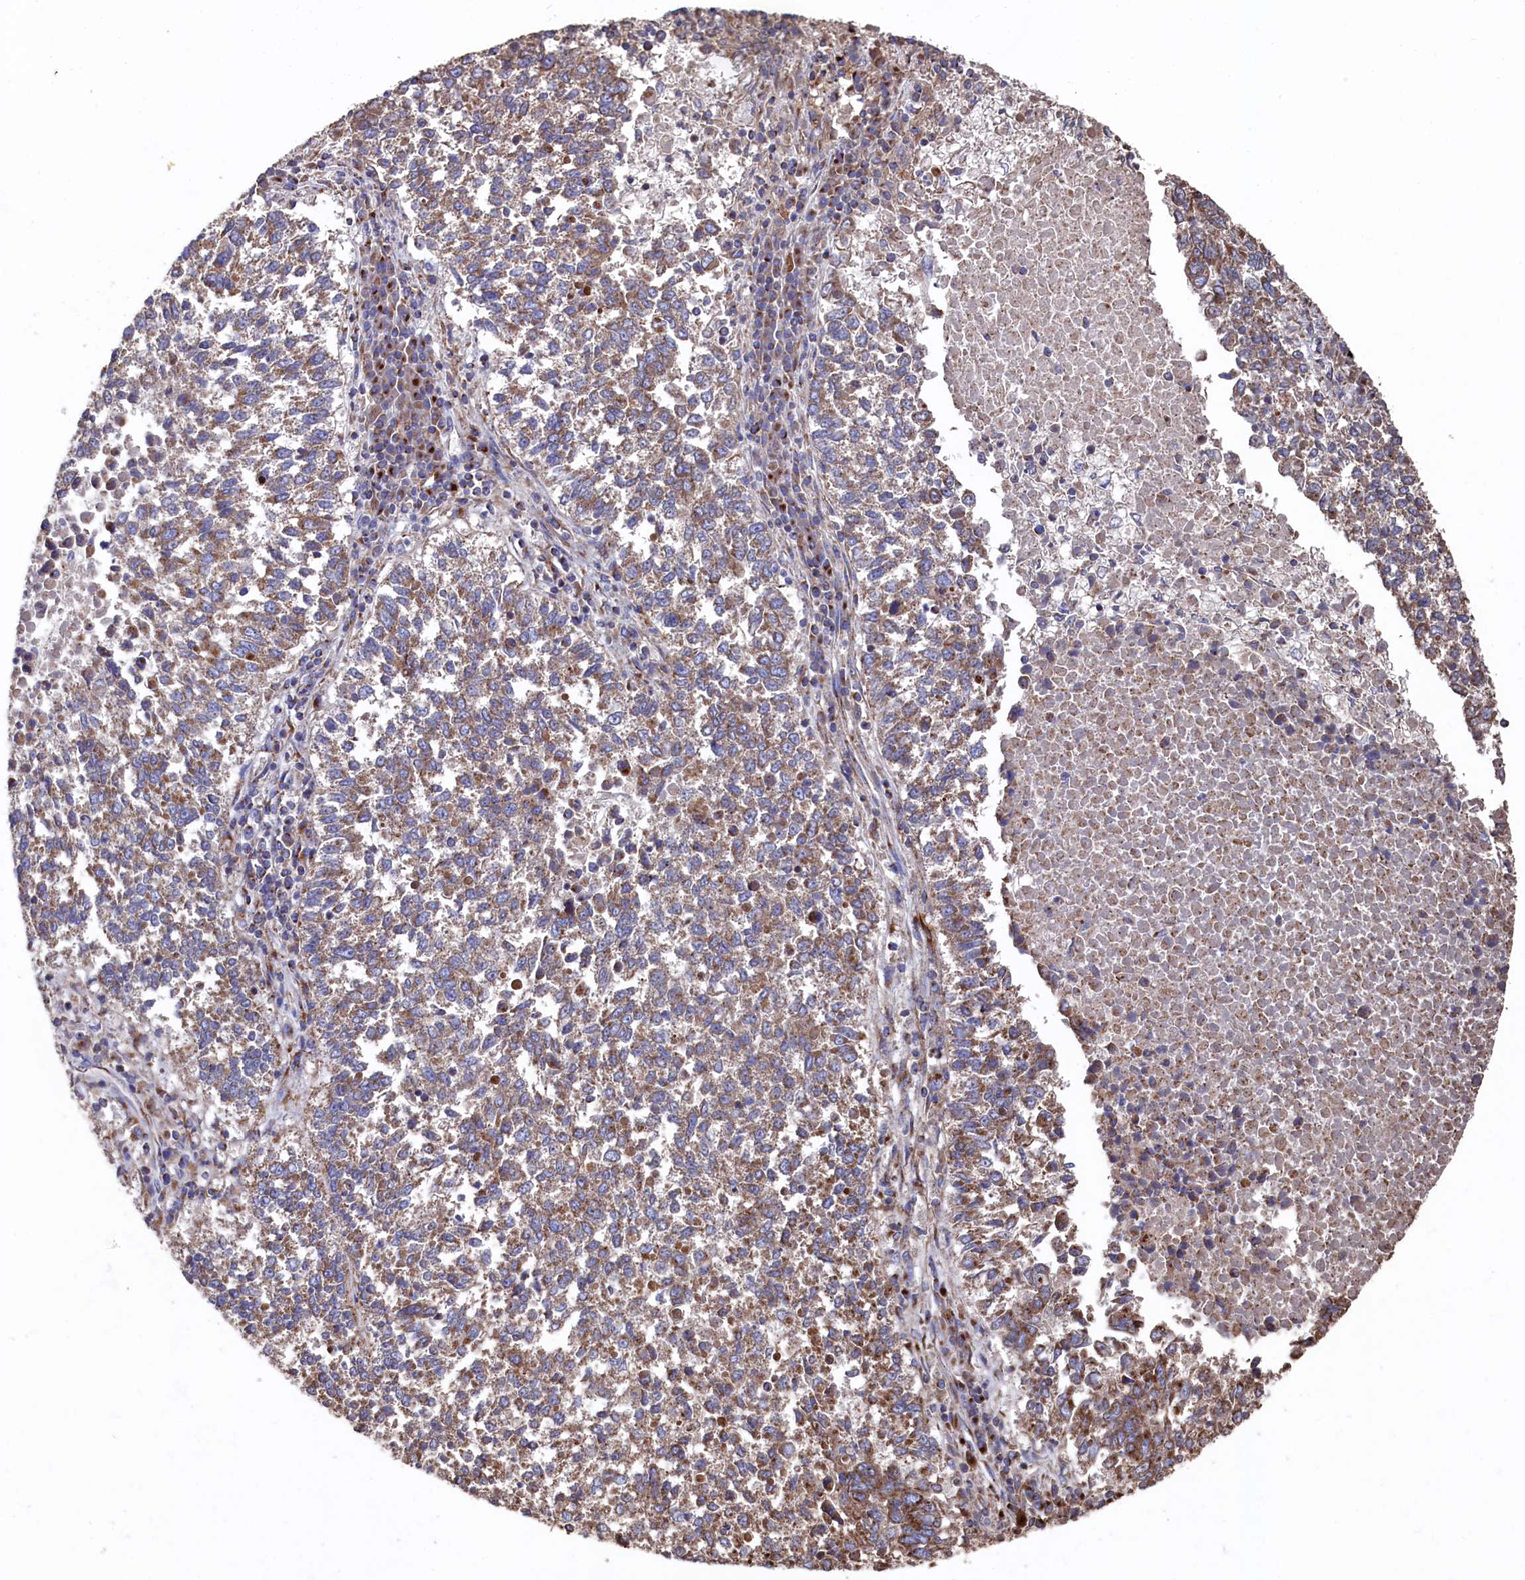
{"staining": {"intensity": "moderate", "quantity": ">75%", "location": "cytoplasmic/membranous"}, "tissue": "lung cancer", "cell_type": "Tumor cells", "image_type": "cancer", "snomed": [{"axis": "morphology", "description": "Squamous cell carcinoma, NOS"}, {"axis": "topography", "description": "Lung"}], "caption": "There is medium levels of moderate cytoplasmic/membranous positivity in tumor cells of lung squamous cell carcinoma, as demonstrated by immunohistochemical staining (brown color).", "gene": "PRRC1", "patient": {"sex": "male", "age": 73}}